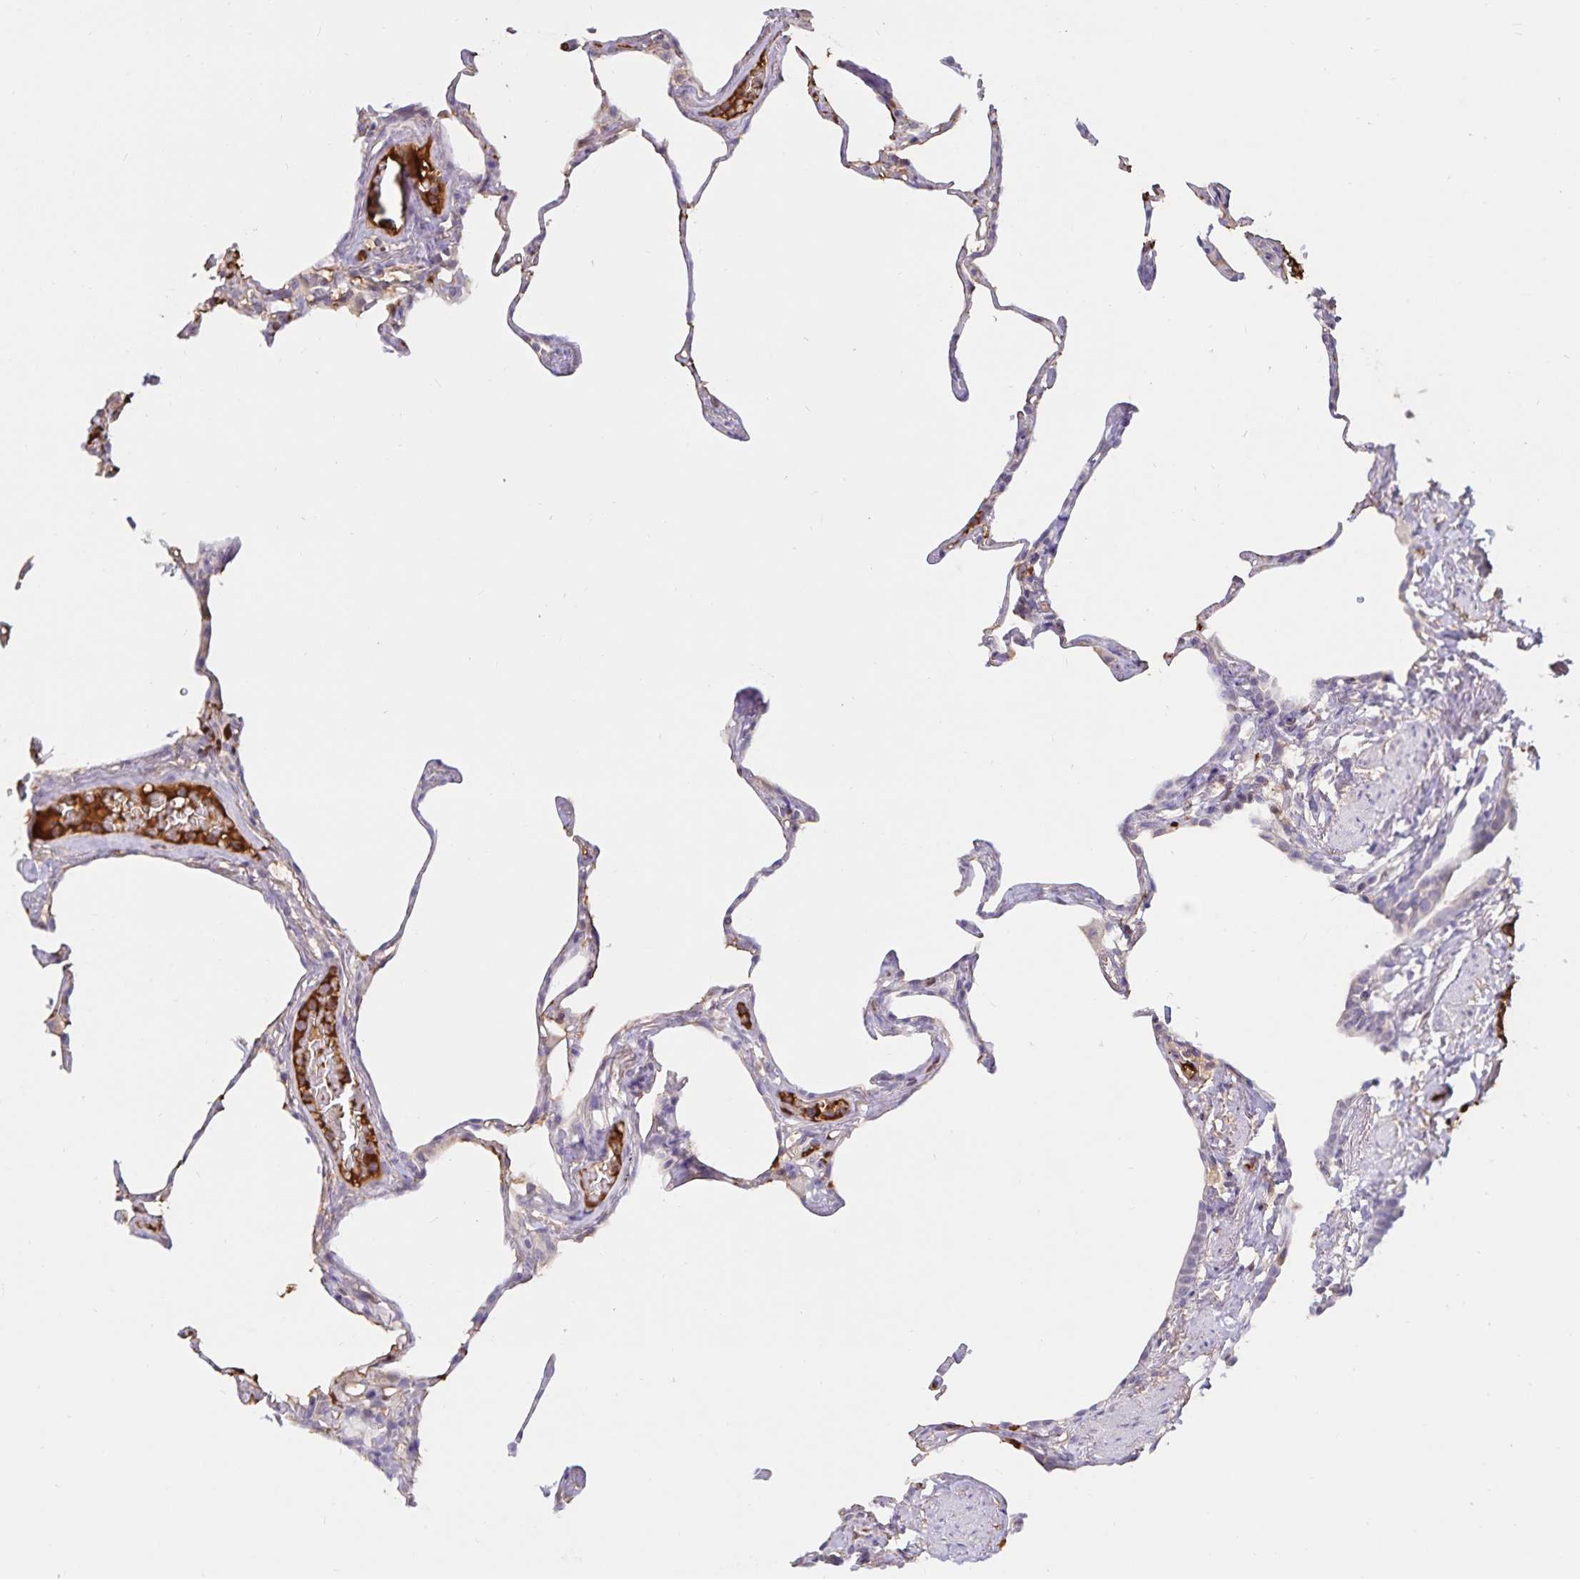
{"staining": {"intensity": "weak", "quantity": "25%-75%", "location": "cytoplasmic/membranous"}, "tissue": "lung", "cell_type": "Alveolar cells", "image_type": "normal", "snomed": [{"axis": "morphology", "description": "Normal tissue, NOS"}, {"axis": "topography", "description": "Lung"}], "caption": "Protein staining of benign lung reveals weak cytoplasmic/membranous expression in about 25%-75% of alveolar cells.", "gene": "FGG", "patient": {"sex": "male", "age": 65}}